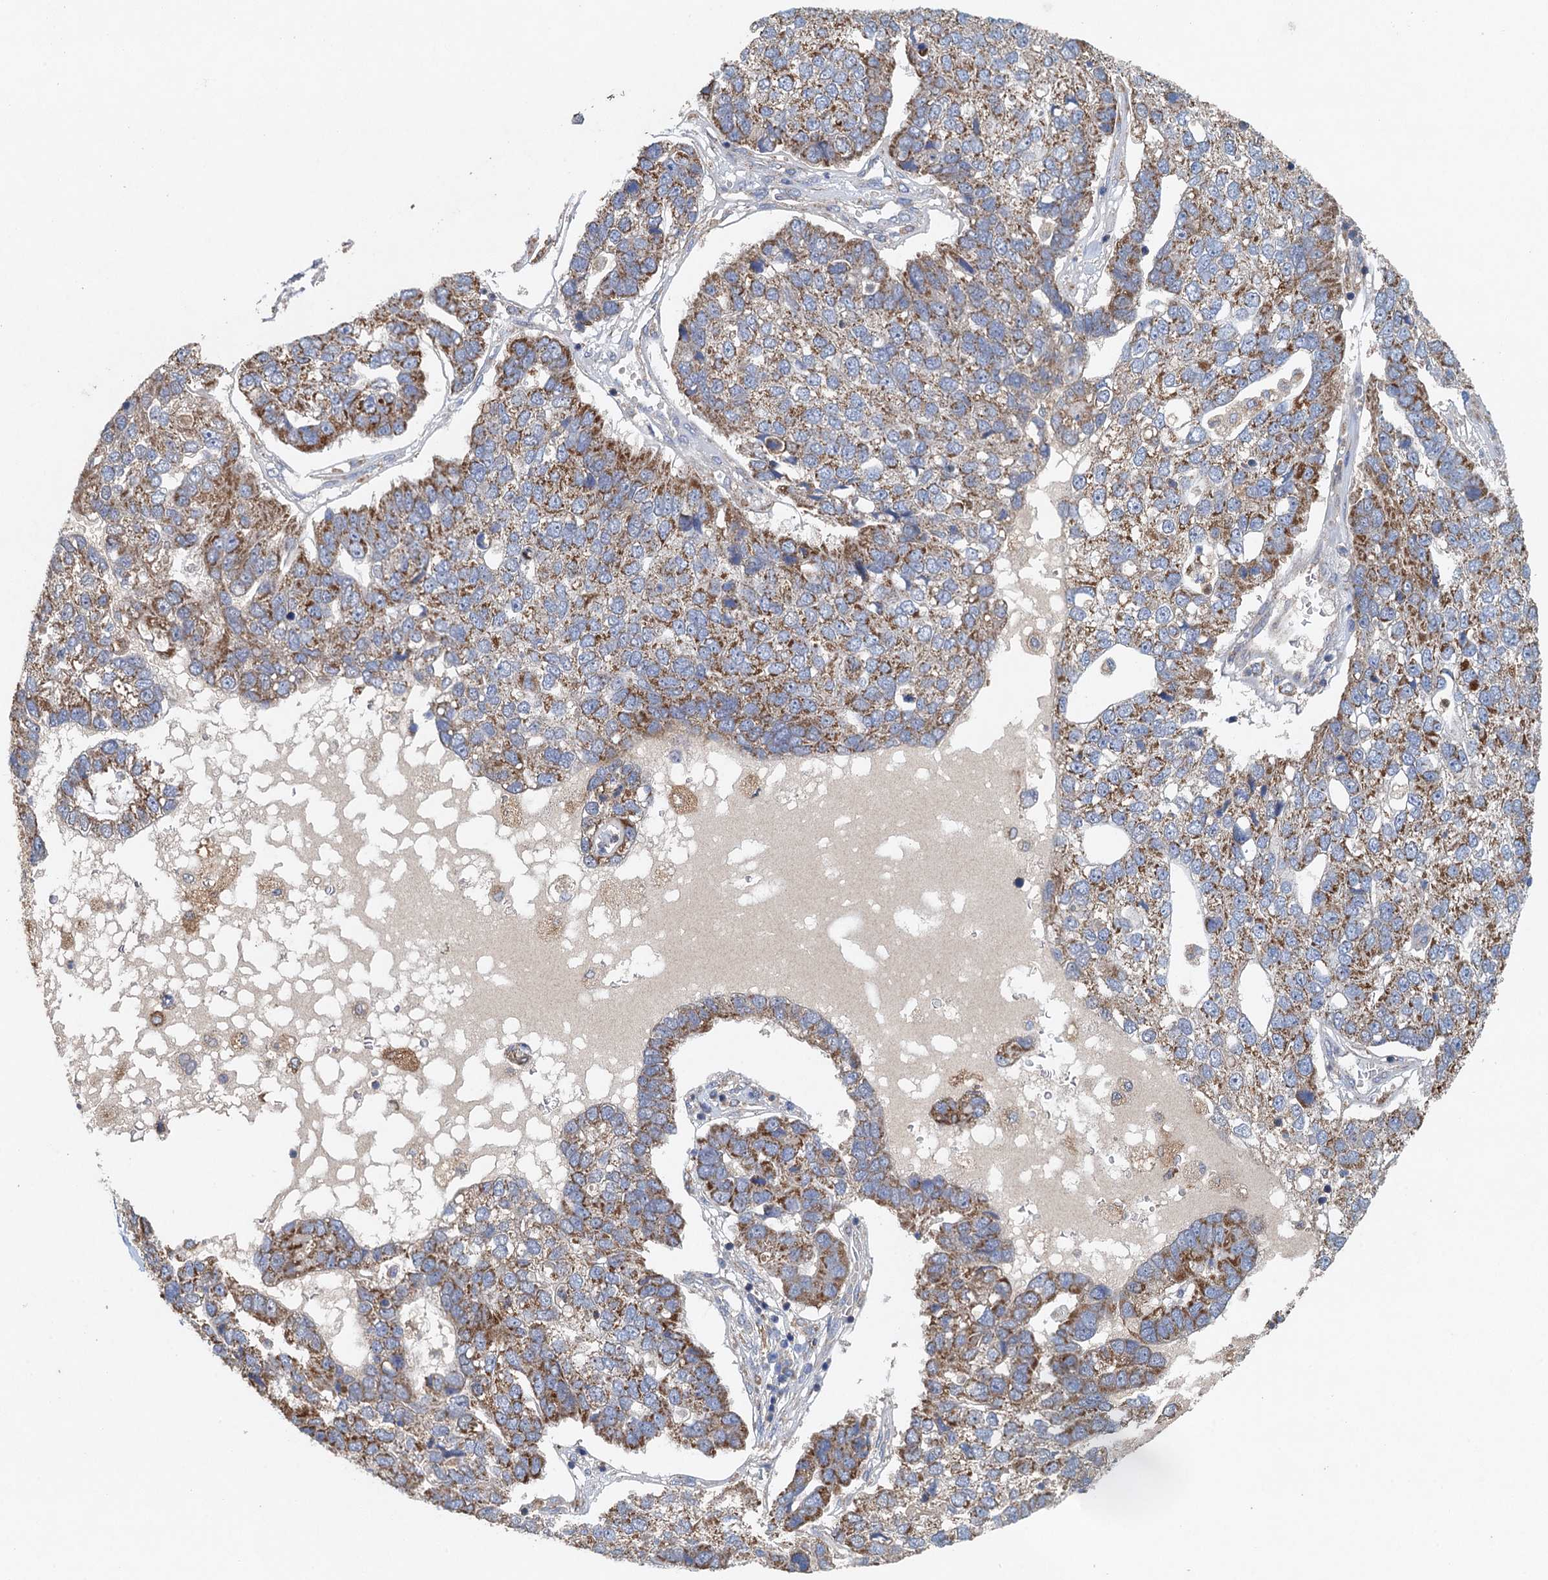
{"staining": {"intensity": "moderate", "quantity": ">75%", "location": "cytoplasmic/membranous"}, "tissue": "pancreatic cancer", "cell_type": "Tumor cells", "image_type": "cancer", "snomed": [{"axis": "morphology", "description": "Adenocarcinoma, NOS"}, {"axis": "topography", "description": "Pancreas"}], "caption": "Approximately >75% of tumor cells in adenocarcinoma (pancreatic) reveal moderate cytoplasmic/membranous protein expression as visualized by brown immunohistochemical staining.", "gene": "BCS1L", "patient": {"sex": "female", "age": 61}}